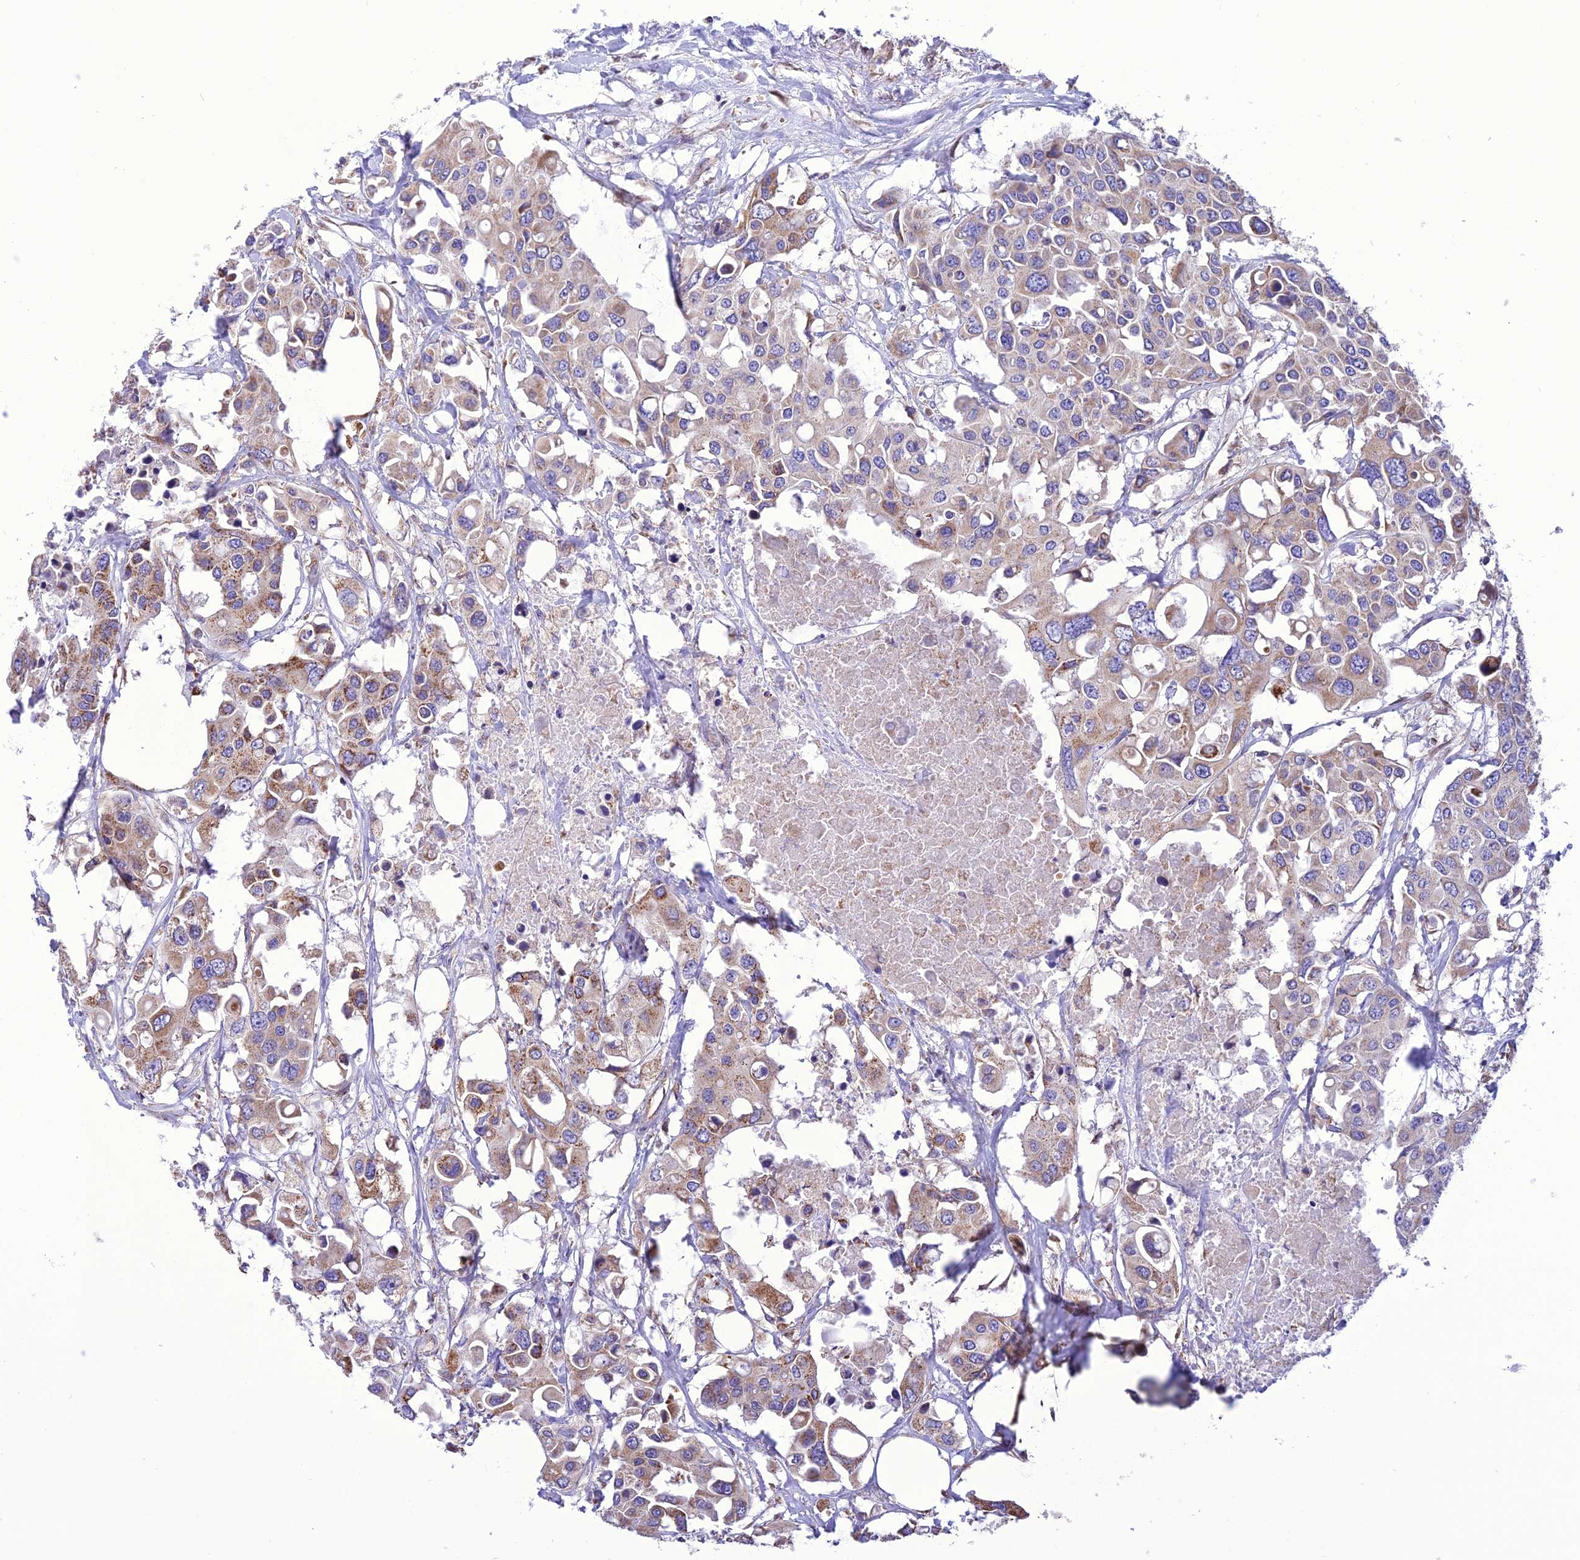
{"staining": {"intensity": "moderate", "quantity": "<25%", "location": "cytoplasmic/membranous"}, "tissue": "colorectal cancer", "cell_type": "Tumor cells", "image_type": "cancer", "snomed": [{"axis": "morphology", "description": "Adenocarcinoma, NOS"}, {"axis": "topography", "description": "Colon"}], "caption": "Tumor cells reveal low levels of moderate cytoplasmic/membranous staining in about <25% of cells in colorectal cancer. (DAB IHC, brown staining for protein, blue staining for nuclei).", "gene": "MAP3K12", "patient": {"sex": "male", "age": 77}}